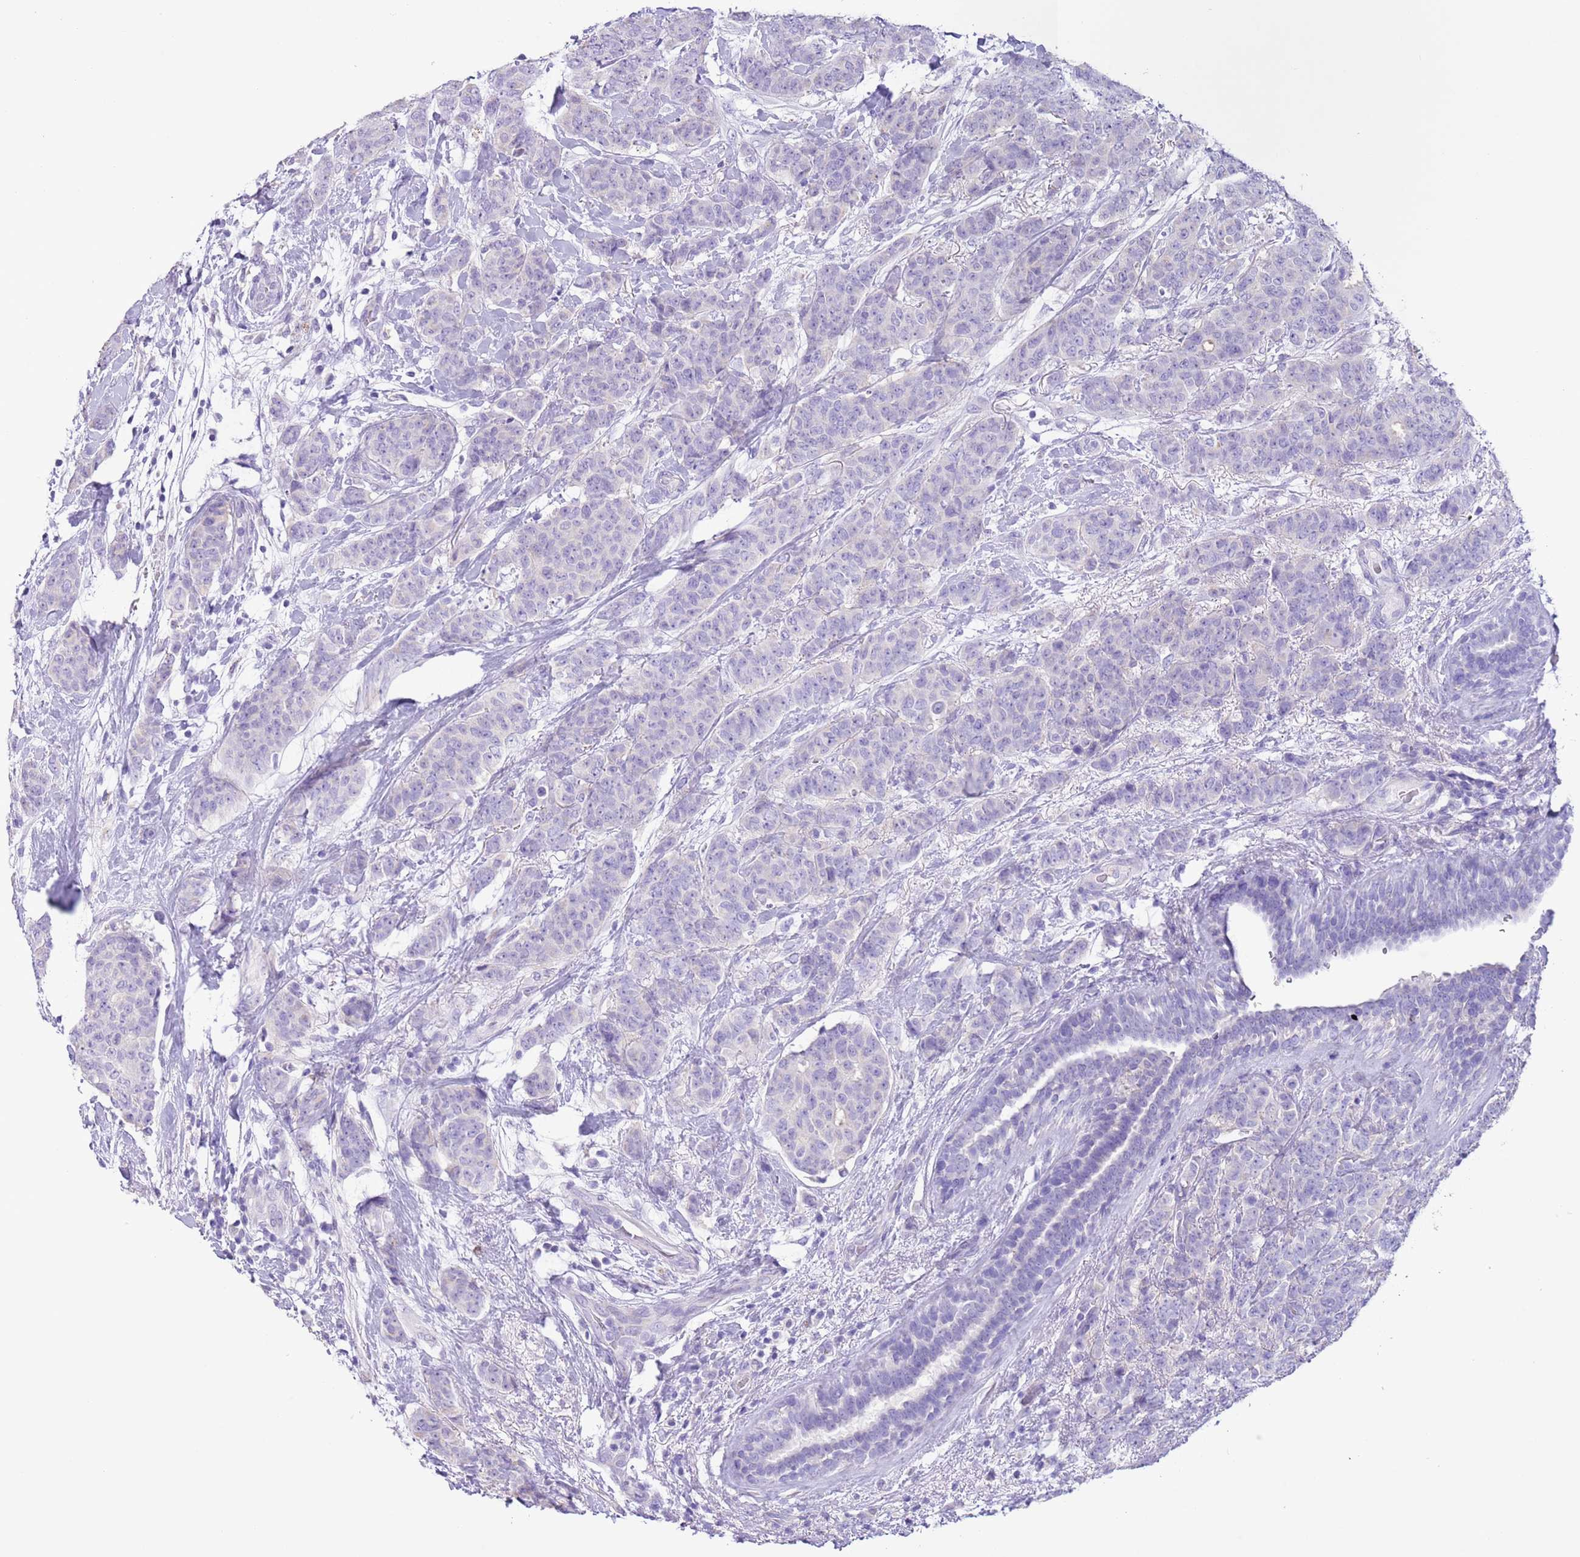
{"staining": {"intensity": "negative", "quantity": "none", "location": "none"}, "tissue": "breast cancer", "cell_type": "Tumor cells", "image_type": "cancer", "snomed": [{"axis": "morphology", "description": "Duct carcinoma"}, {"axis": "topography", "description": "Breast"}], "caption": "Invasive ductal carcinoma (breast) was stained to show a protein in brown. There is no significant positivity in tumor cells.", "gene": "ZNF697", "patient": {"sex": "female", "age": 40}}